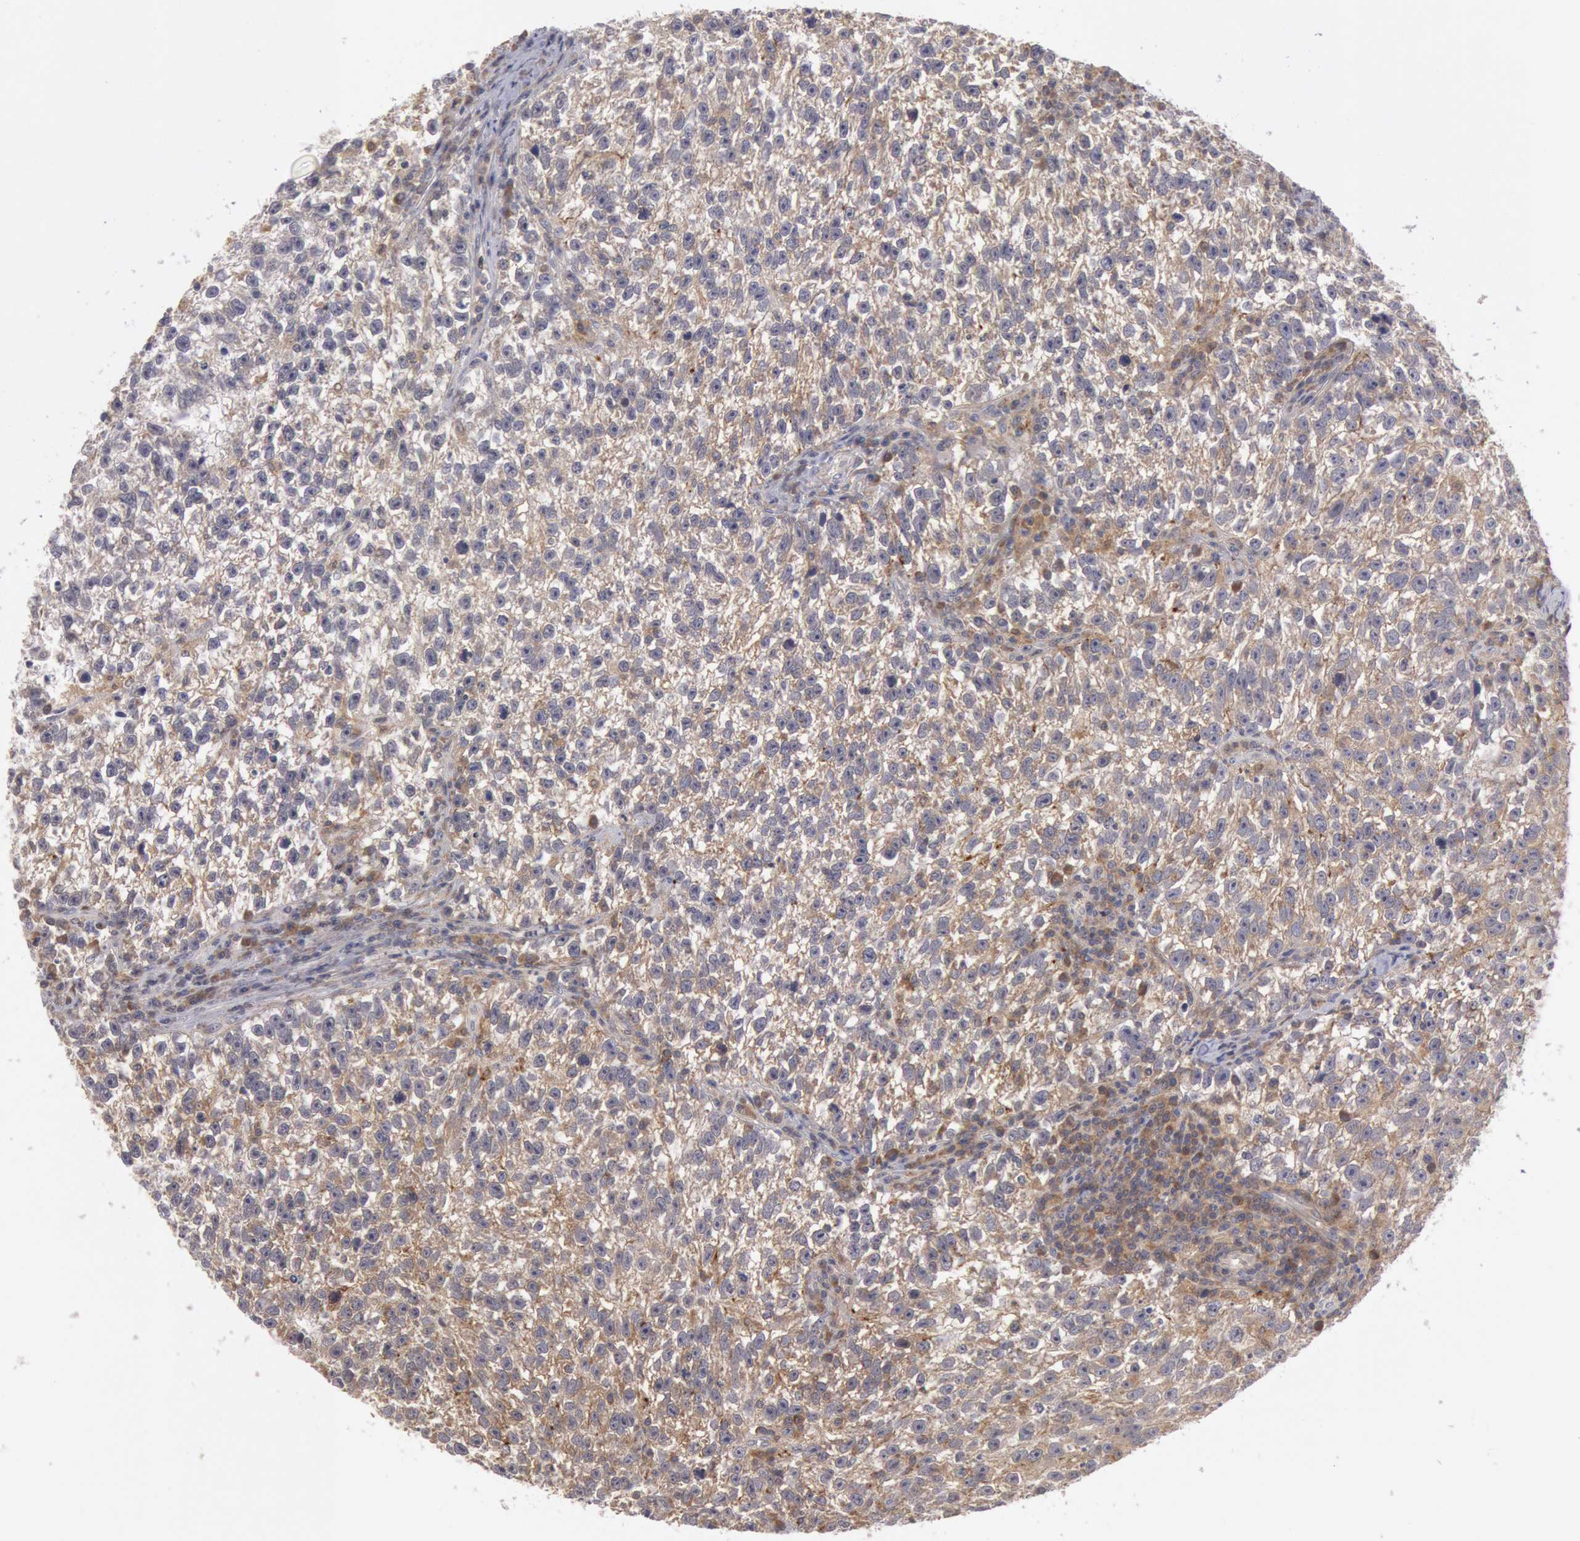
{"staining": {"intensity": "moderate", "quantity": ">75%", "location": "cytoplasmic/membranous"}, "tissue": "testis cancer", "cell_type": "Tumor cells", "image_type": "cancer", "snomed": [{"axis": "morphology", "description": "Seminoma, NOS"}, {"axis": "topography", "description": "Testis"}], "caption": "IHC photomicrograph of human testis cancer (seminoma) stained for a protein (brown), which displays medium levels of moderate cytoplasmic/membranous staining in about >75% of tumor cells.", "gene": "PLA2G6", "patient": {"sex": "male", "age": 38}}